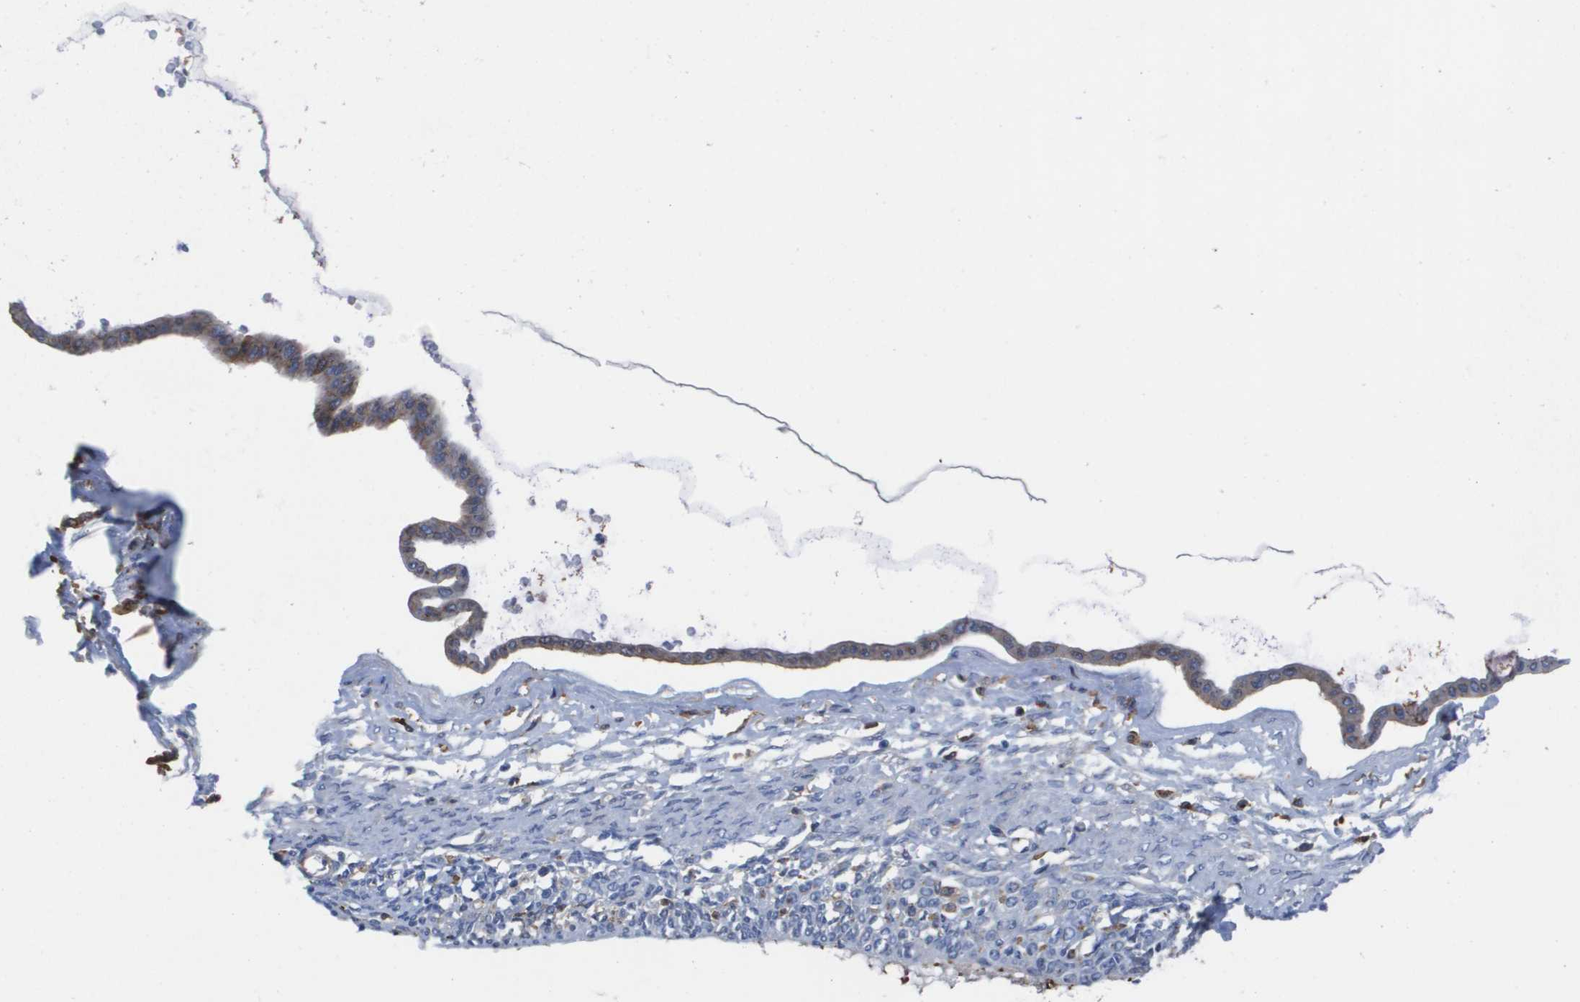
{"staining": {"intensity": "moderate", "quantity": "25%-75%", "location": "cytoplasmic/membranous"}, "tissue": "ovarian cancer", "cell_type": "Tumor cells", "image_type": "cancer", "snomed": [{"axis": "morphology", "description": "Cystadenocarcinoma, mucinous, NOS"}, {"axis": "topography", "description": "Ovary"}], "caption": "Ovarian mucinous cystadenocarcinoma stained with a protein marker displays moderate staining in tumor cells.", "gene": "SLC37A2", "patient": {"sex": "female", "age": 73}}